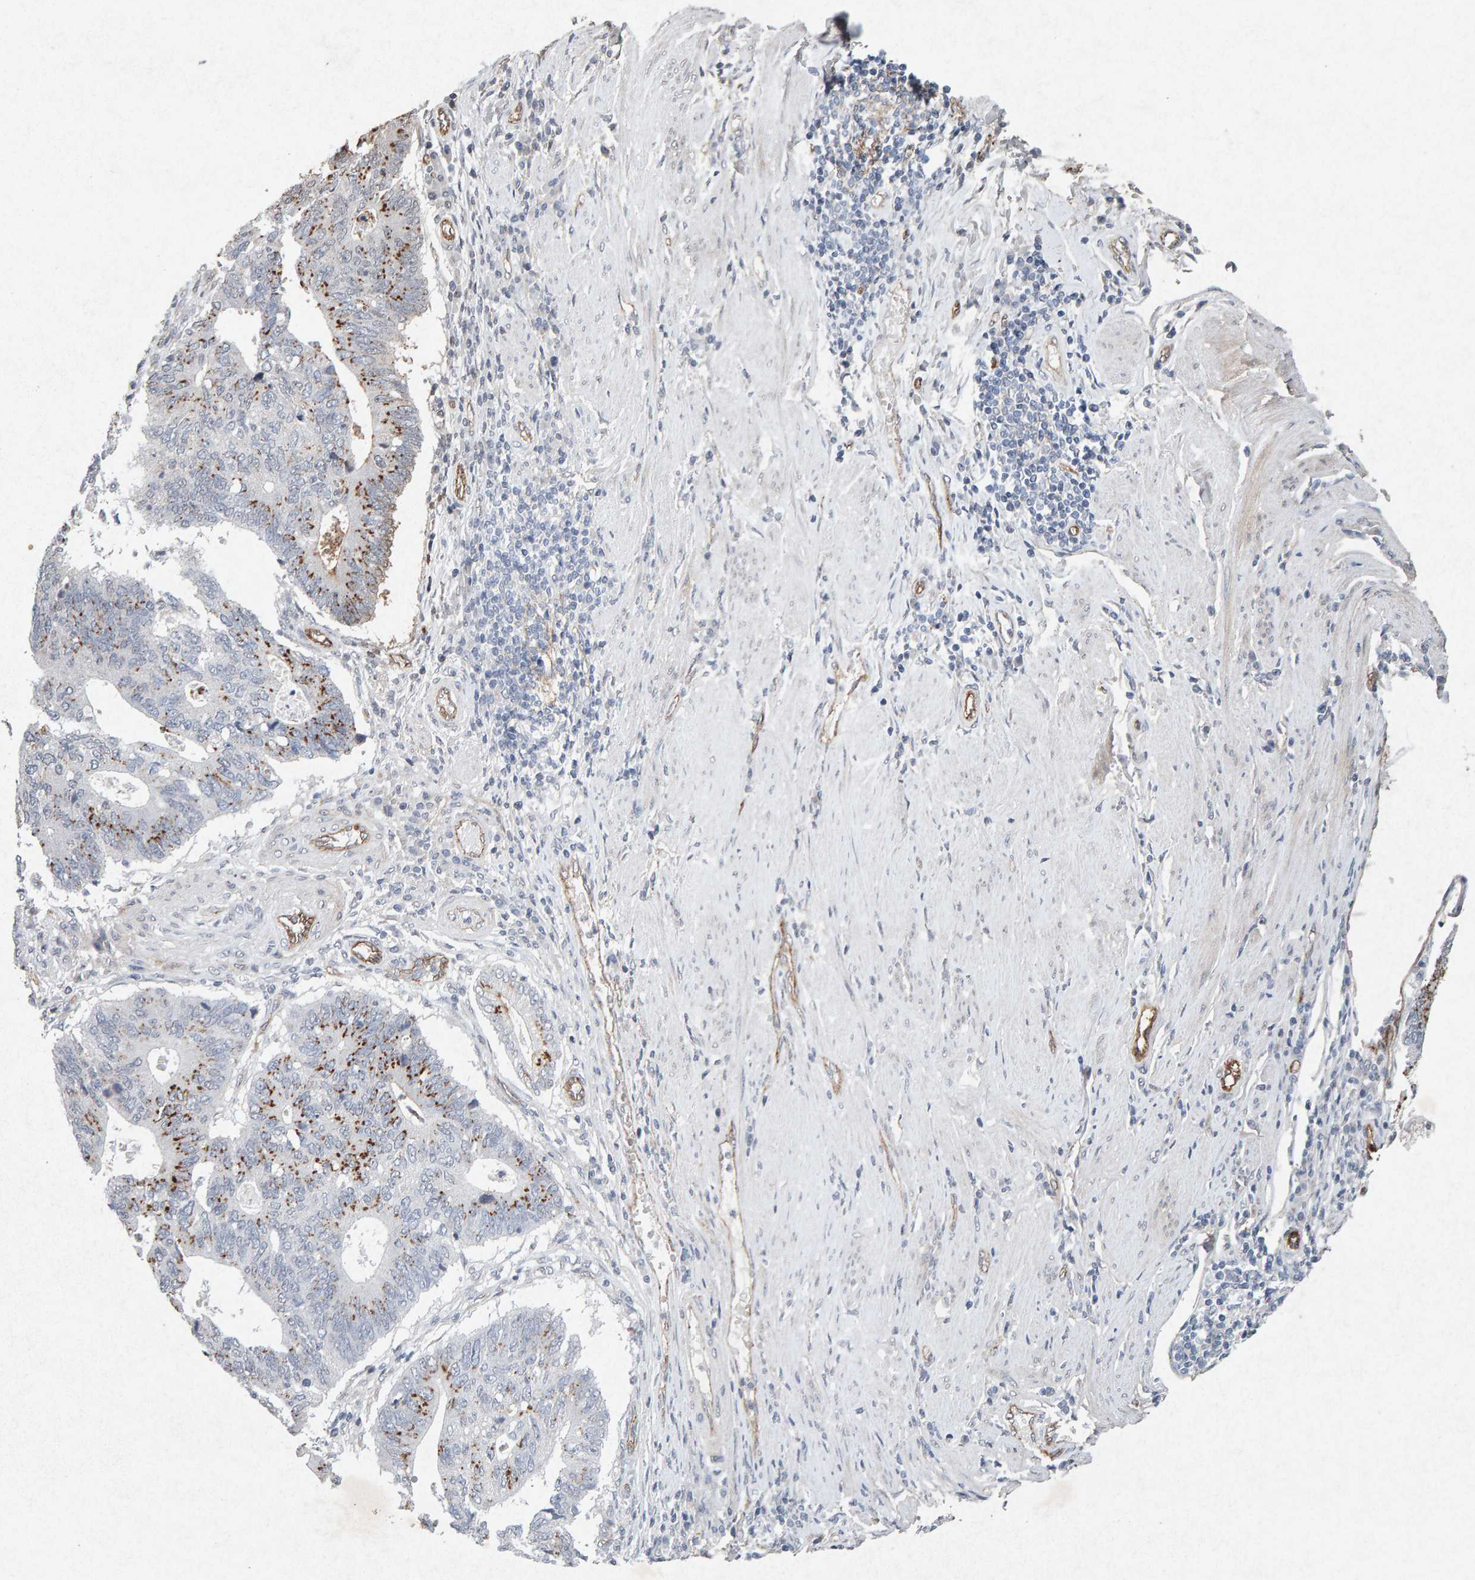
{"staining": {"intensity": "moderate", "quantity": "25%-75%", "location": "cytoplasmic/membranous"}, "tissue": "stomach cancer", "cell_type": "Tumor cells", "image_type": "cancer", "snomed": [{"axis": "morphology", "description": "Adenocarcinoma, NOS"}, {"axis": "topography", "description": "Stomach"}], "caption": "The histopathology image displays immunohistochemical staining of adenocarcinoma (stomach). There is moderate cytoplasmic/membranous expression is appreciated in about 25%-75% of tumor cells.", "gene": "PTPRM", "patient": {"sex": "male", "age": 59}}